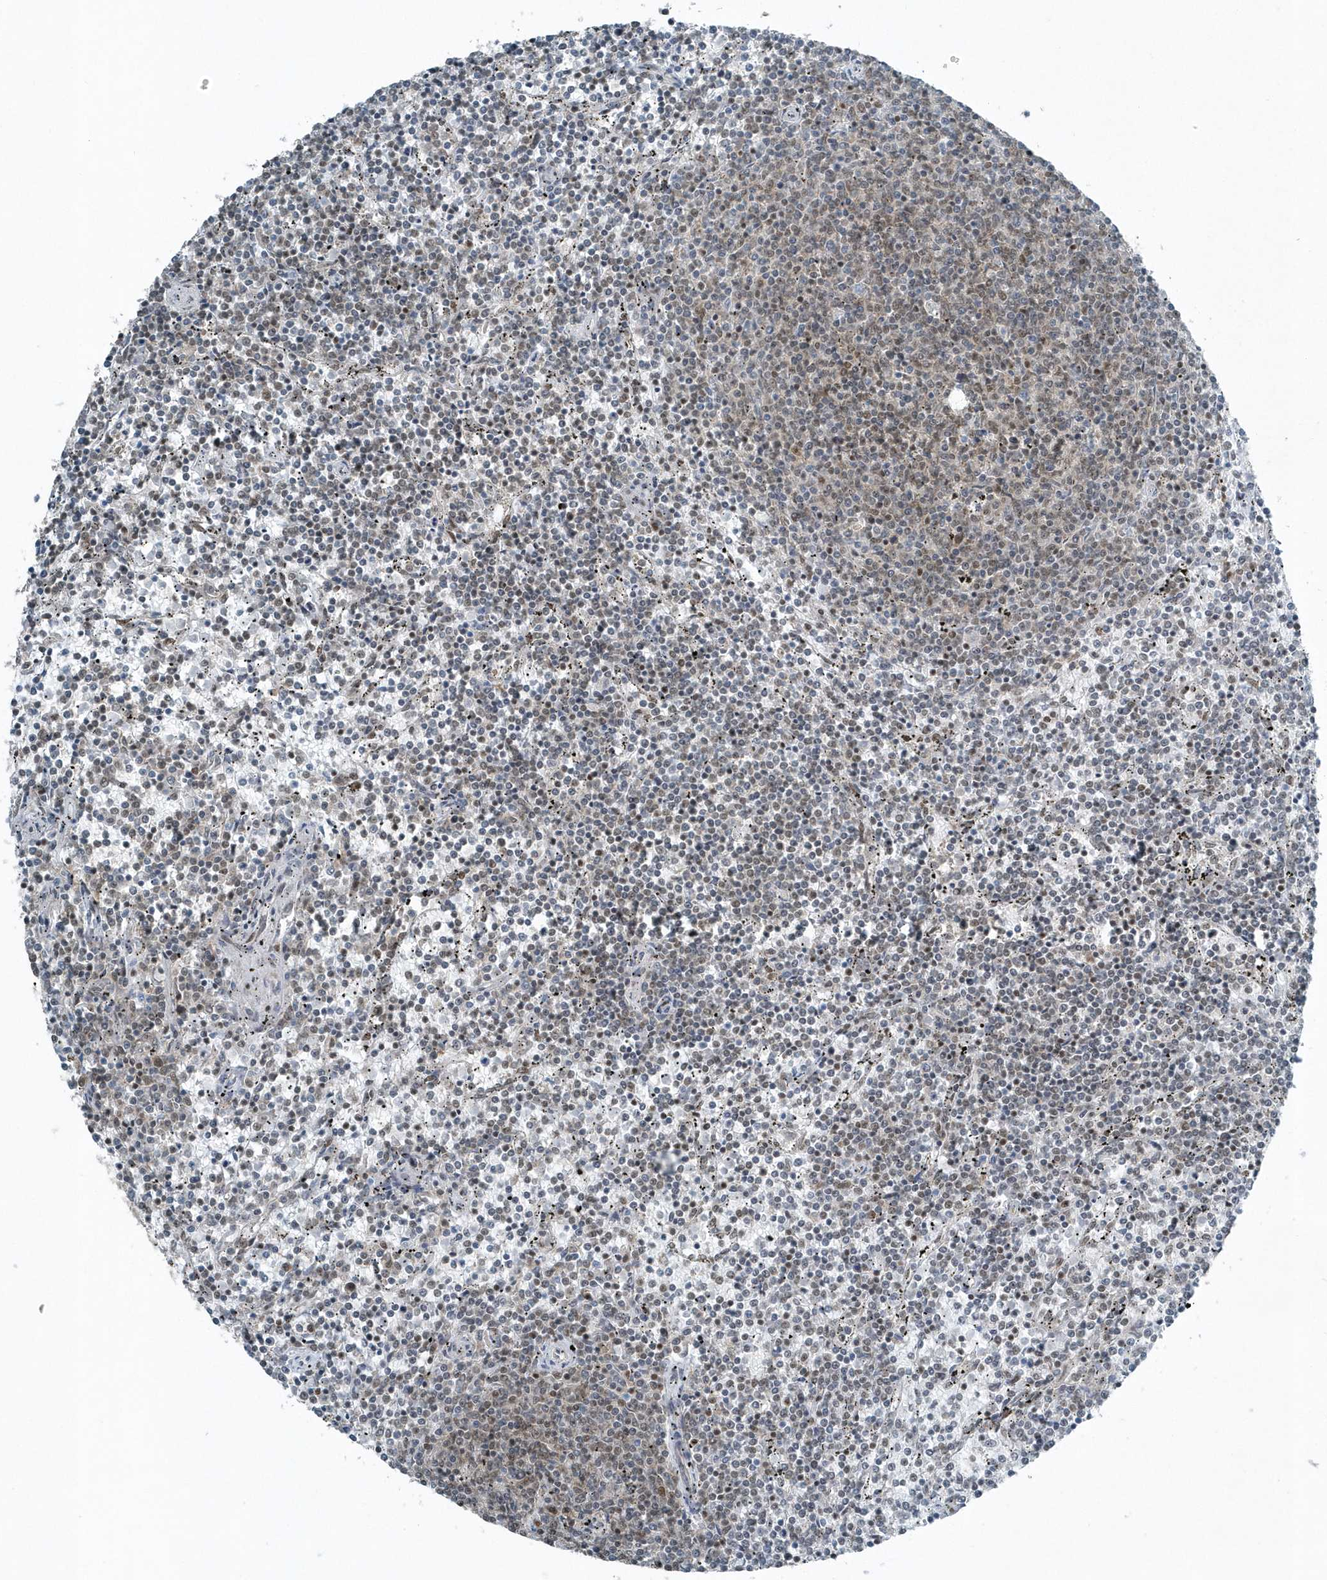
{"staining": {"intensity": "moderate", "quantity": "<25%", "location": "nuclear"}, "tissue": "lymphoma", "cell_type": "Tumor cells", "image_type": "cancer", "snomed": [{"axis": "morphology", "description": "Malignant lymphoma, non-Hodgkin's type, Low grade"}, {"axis": "topography", "description": "Spleen"}], "caption": "IHC image of human malignant lymphoma, non-Hodgkin's type (low-grade) stained for a protein (brown), which reveals low levels of moderate nuclear positivity in approximately <25% of tumor cells.", "gene": "YTHDC1", "patient": {"sex": "female", "age": 50}}